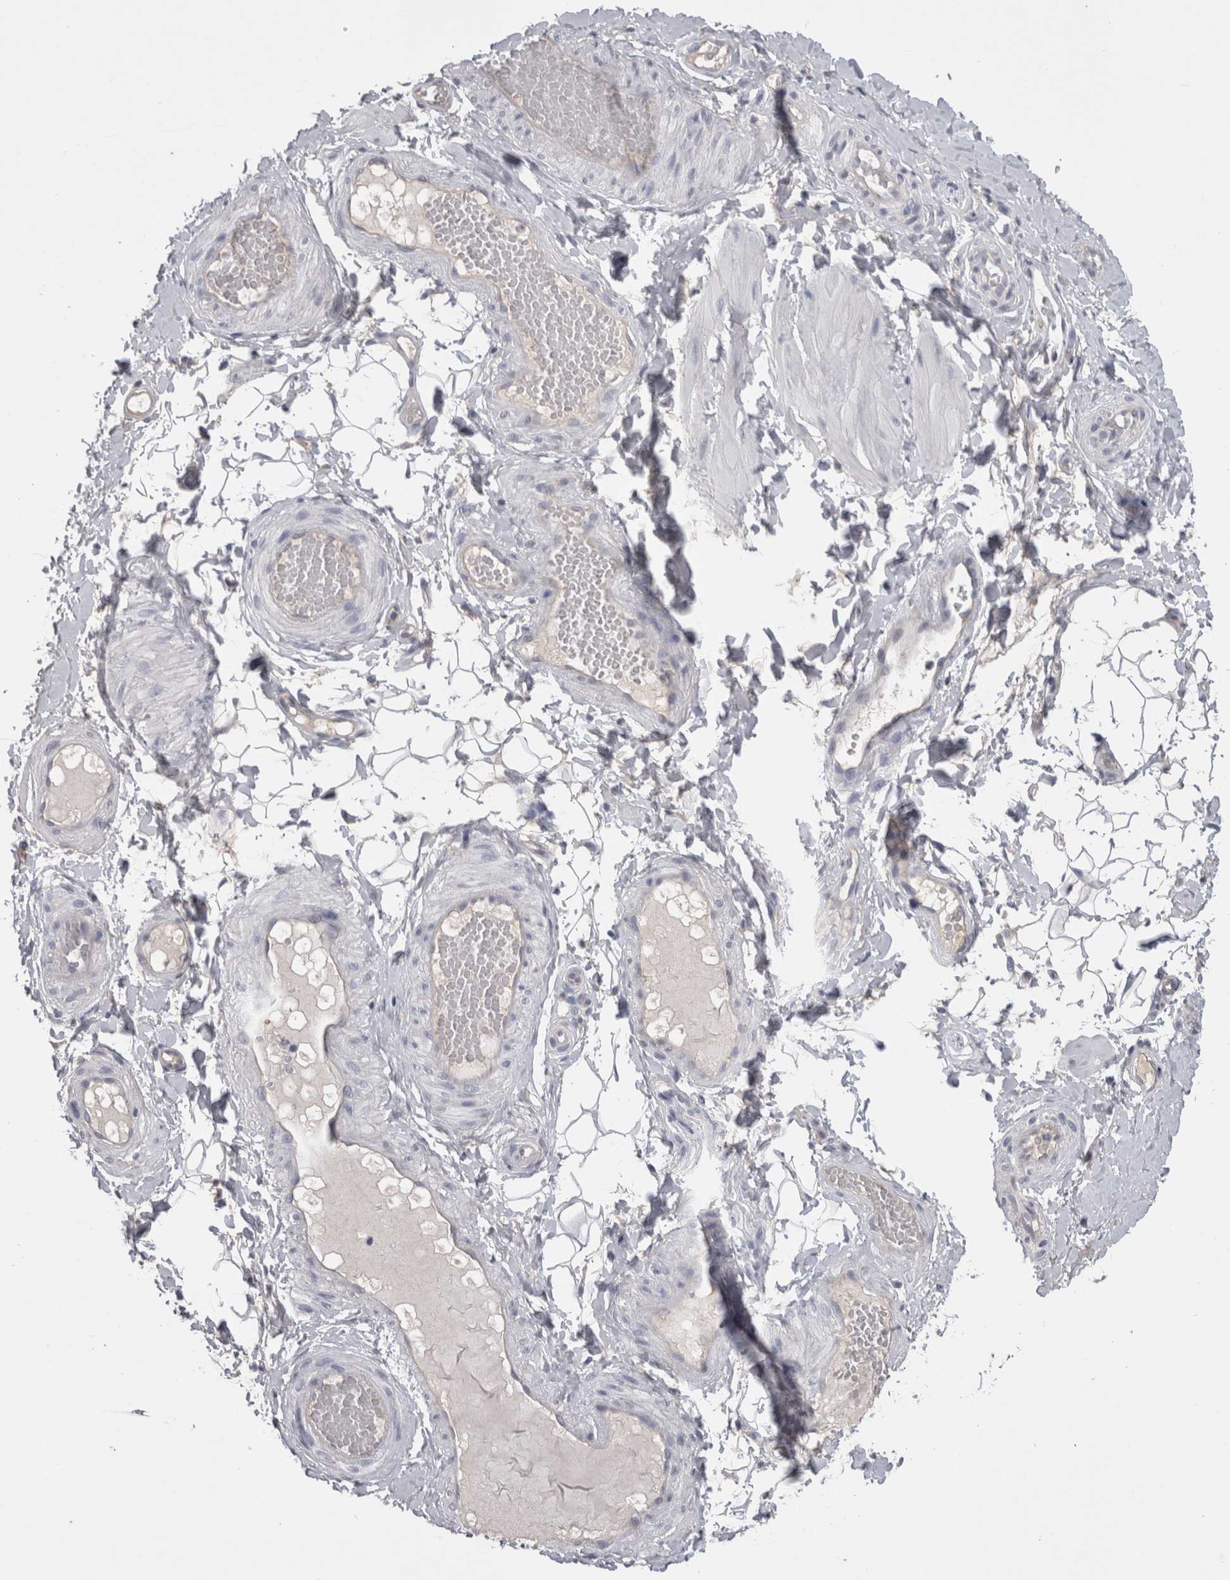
{"staining": {"intensity": "negative", "quantity": "none", "location": "none"}, "tissue": "adipose tissue", "cell_type": "Adipocytes", "image_type": "normal", "snomed": [{"axis": "morphology", "description": "Normal tissue, NOS"}, {"axis": "topography", "description": "Adipose tissue"}, {"axis": "topography", "description": "Vascular tissue"}, {"axis": "topography", "description": "Peripheral nerve tissue"}], "caption": "Immunohistochemistry (IHC) histopathology image of unremarkable adipose tissue: adipose tissue stained with DAB exhibits no significant protein expression in adipocytes. (DAB (3,3'-diaminobenzidine) immunohistochemistry (IHC) visualized using brightfield microscopy, high magnification).", "gene": "NECTIN2", "patient": {"sex": "male", "age": 25}}